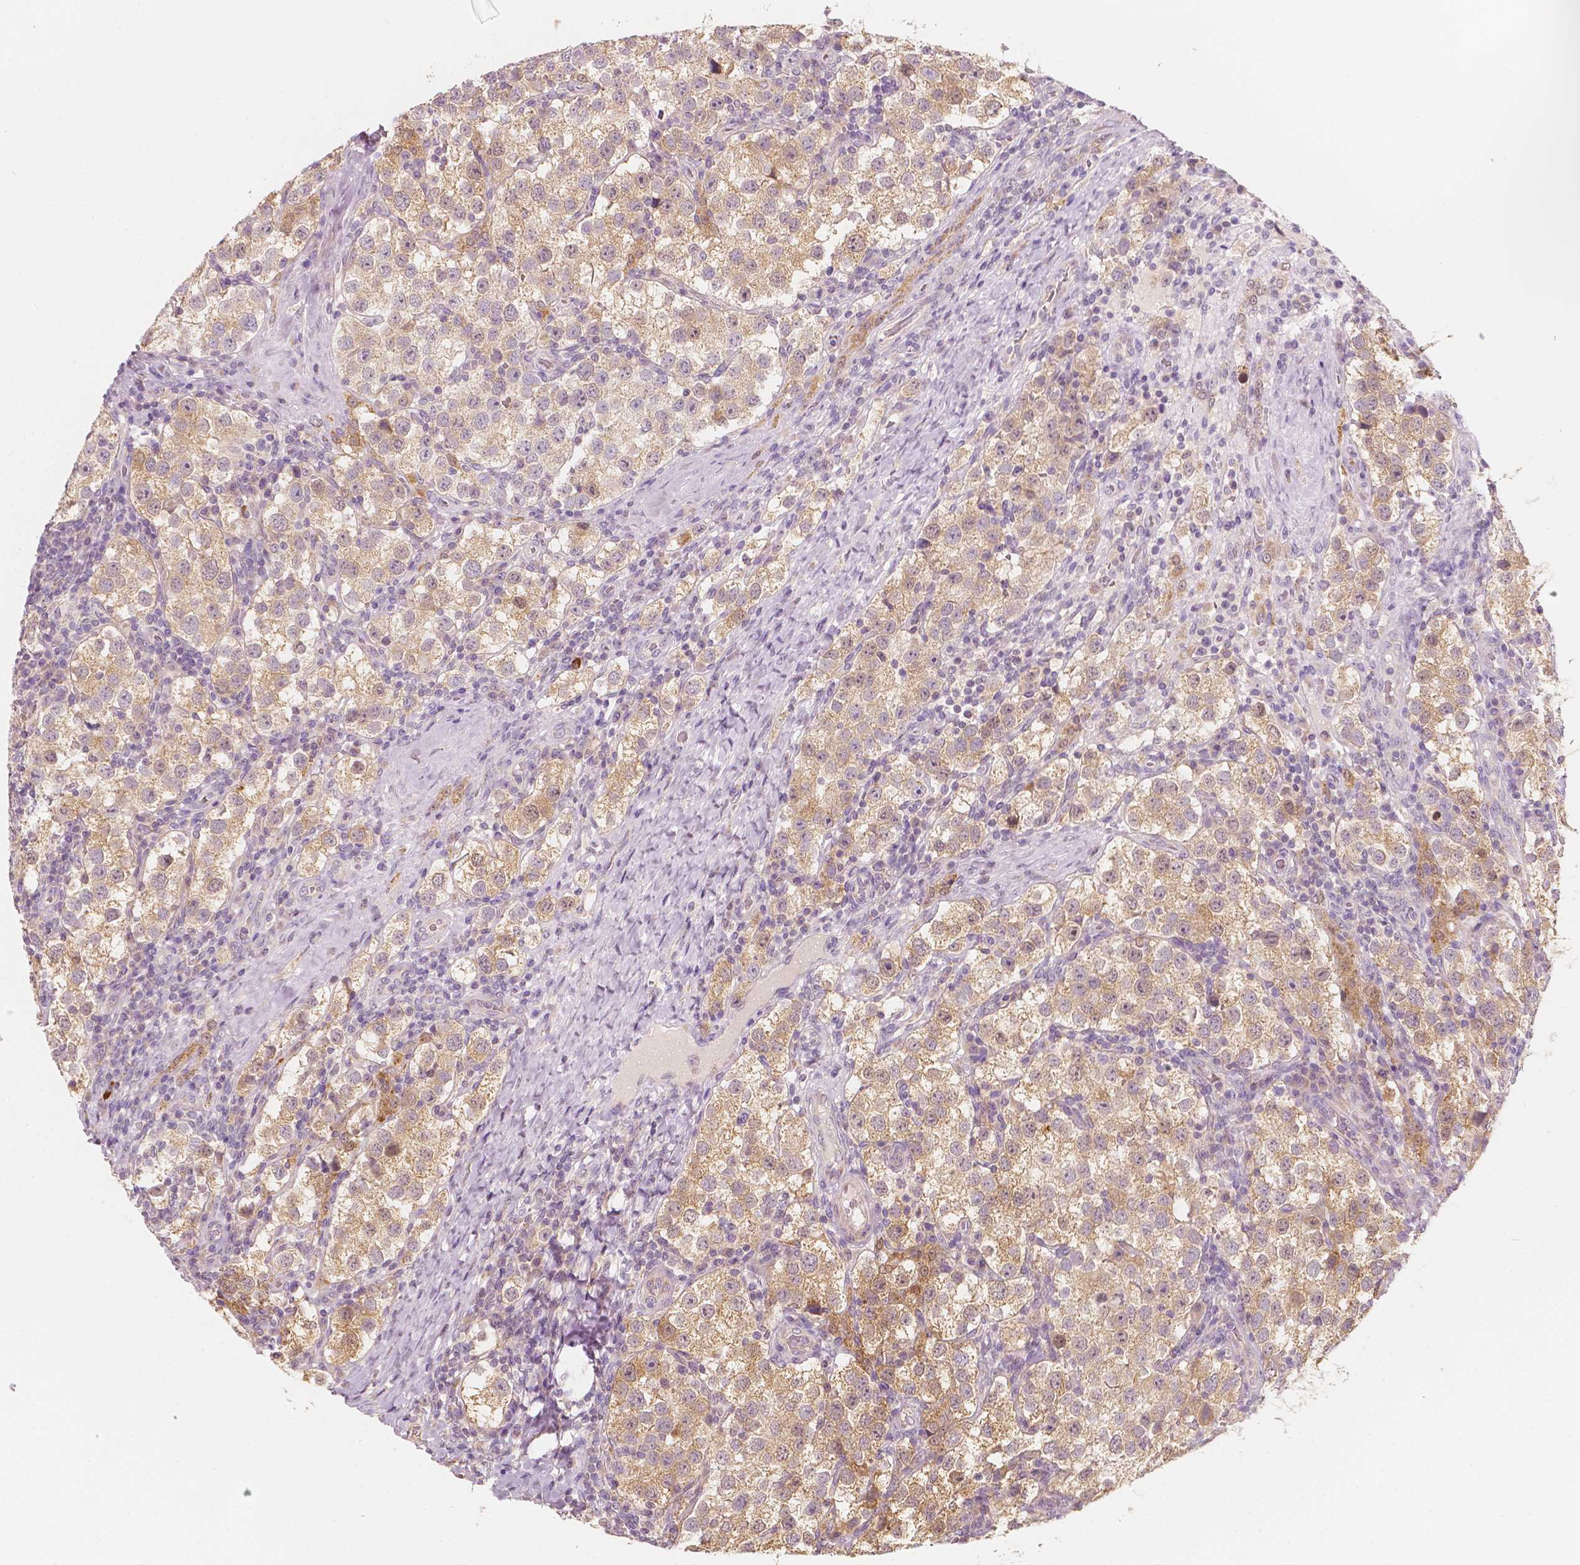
{"staining": {"intensity": "weak", "quantity": ">75%", "location": "cytoplasmic/membranous"}, "tissue": "testis cancer", "cell_type": "Tumor cells", "image_type": "cancer", "snomed": [{"axis": "morphology", "description": "Seminoma, NOS"}, {"axis": "topography", "description": "Testis"}], "caption": "This micrograph displays immunohistochemistry (IHC) staining of testis cancer, with low weak cytoplasmic/membranous expression in about >75% of tumor cells.", "gene": "SHPK", "patient": {"sex": "male", "age": 37}}